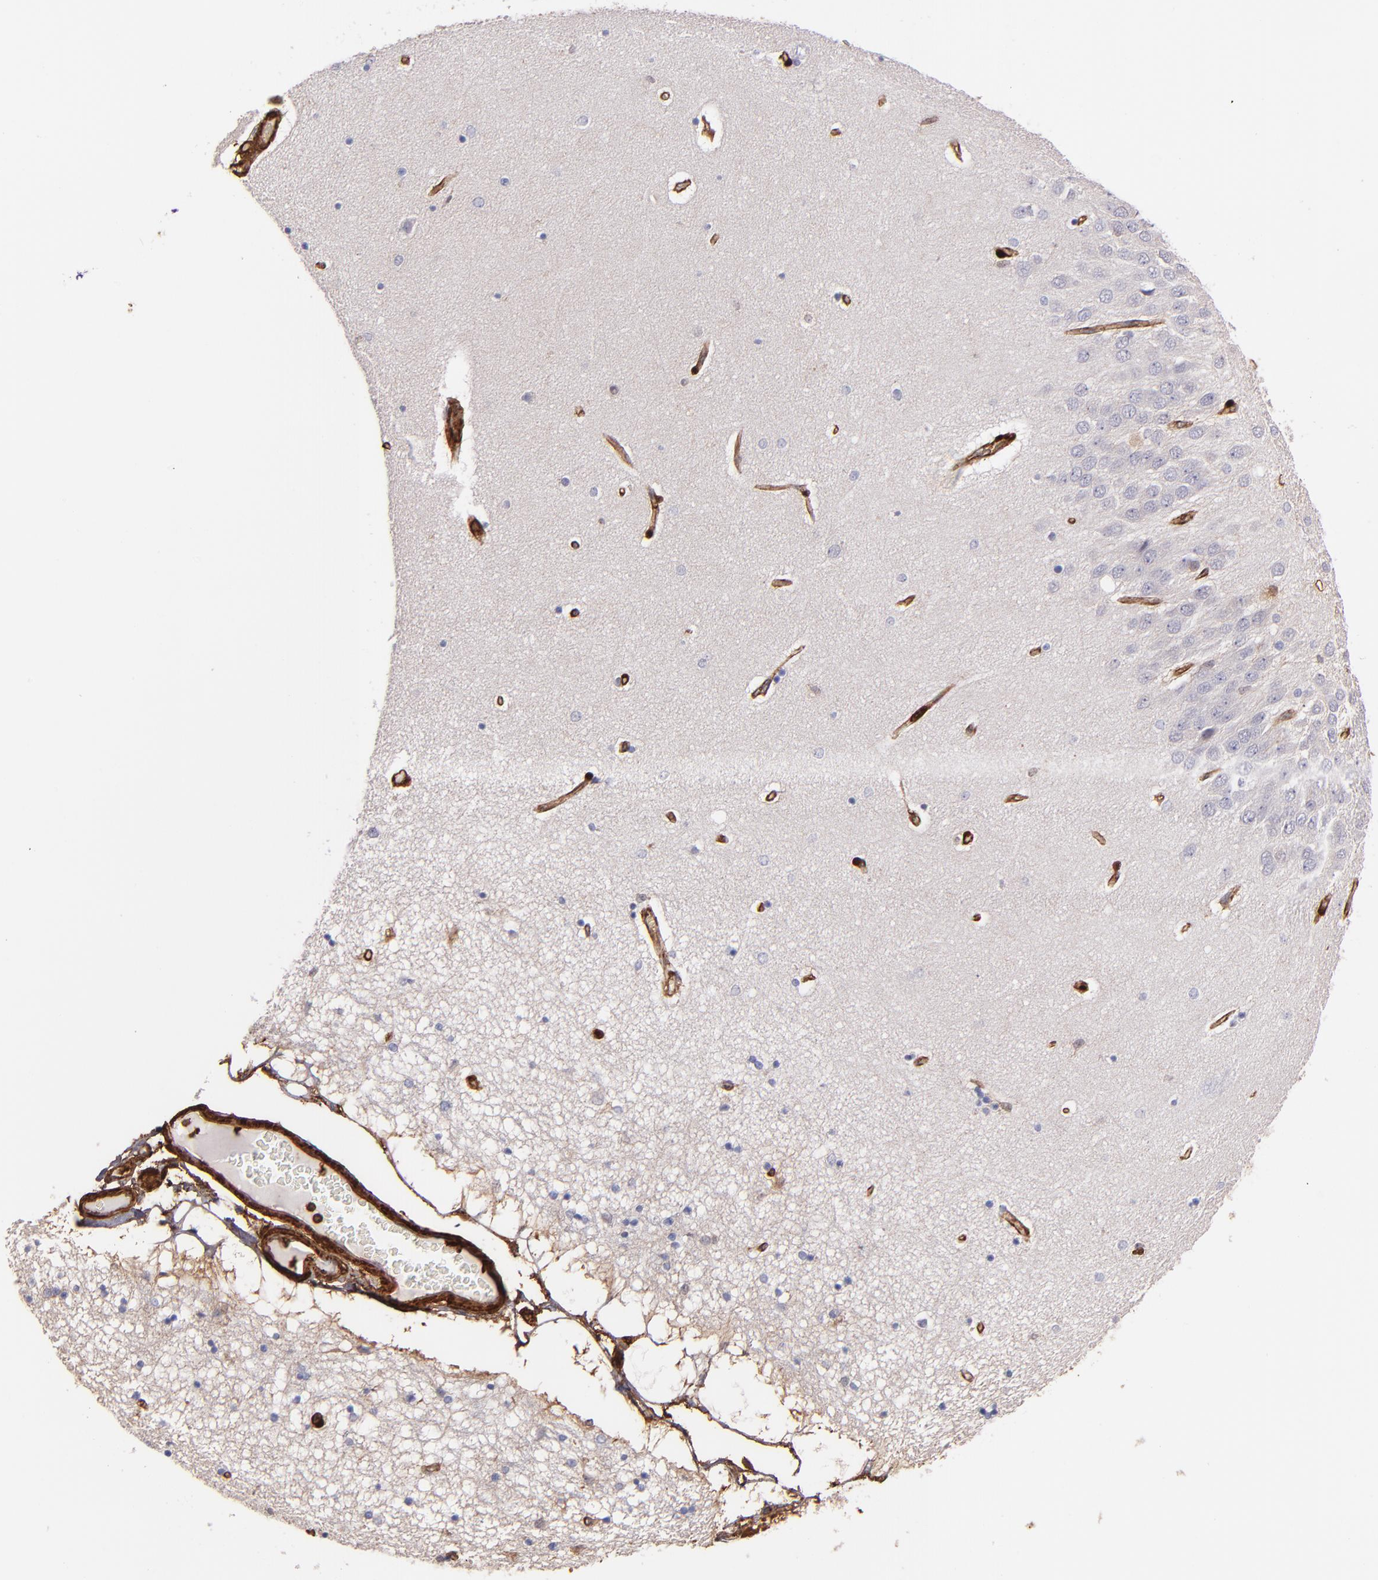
{"staining": {"intensity": "negative", "quantity": "none", "location": "none"}, "tissue": "hippocampus", "cell_type": "Glial cells", "image_type": "normal", "snomed": [{"axis": "morphology", "description": "Normal tissue, NOS"}, {"axis": "topography", "description": "Hippocampus"}], "caption": "Photomicrograph shows no protein staining in glial cells of benign hippocampus. (Immunohistochemistry, brightfield microscopy, high magnification).", "gene": "VCL", "patient": {"sex": "female", "age": 54}}